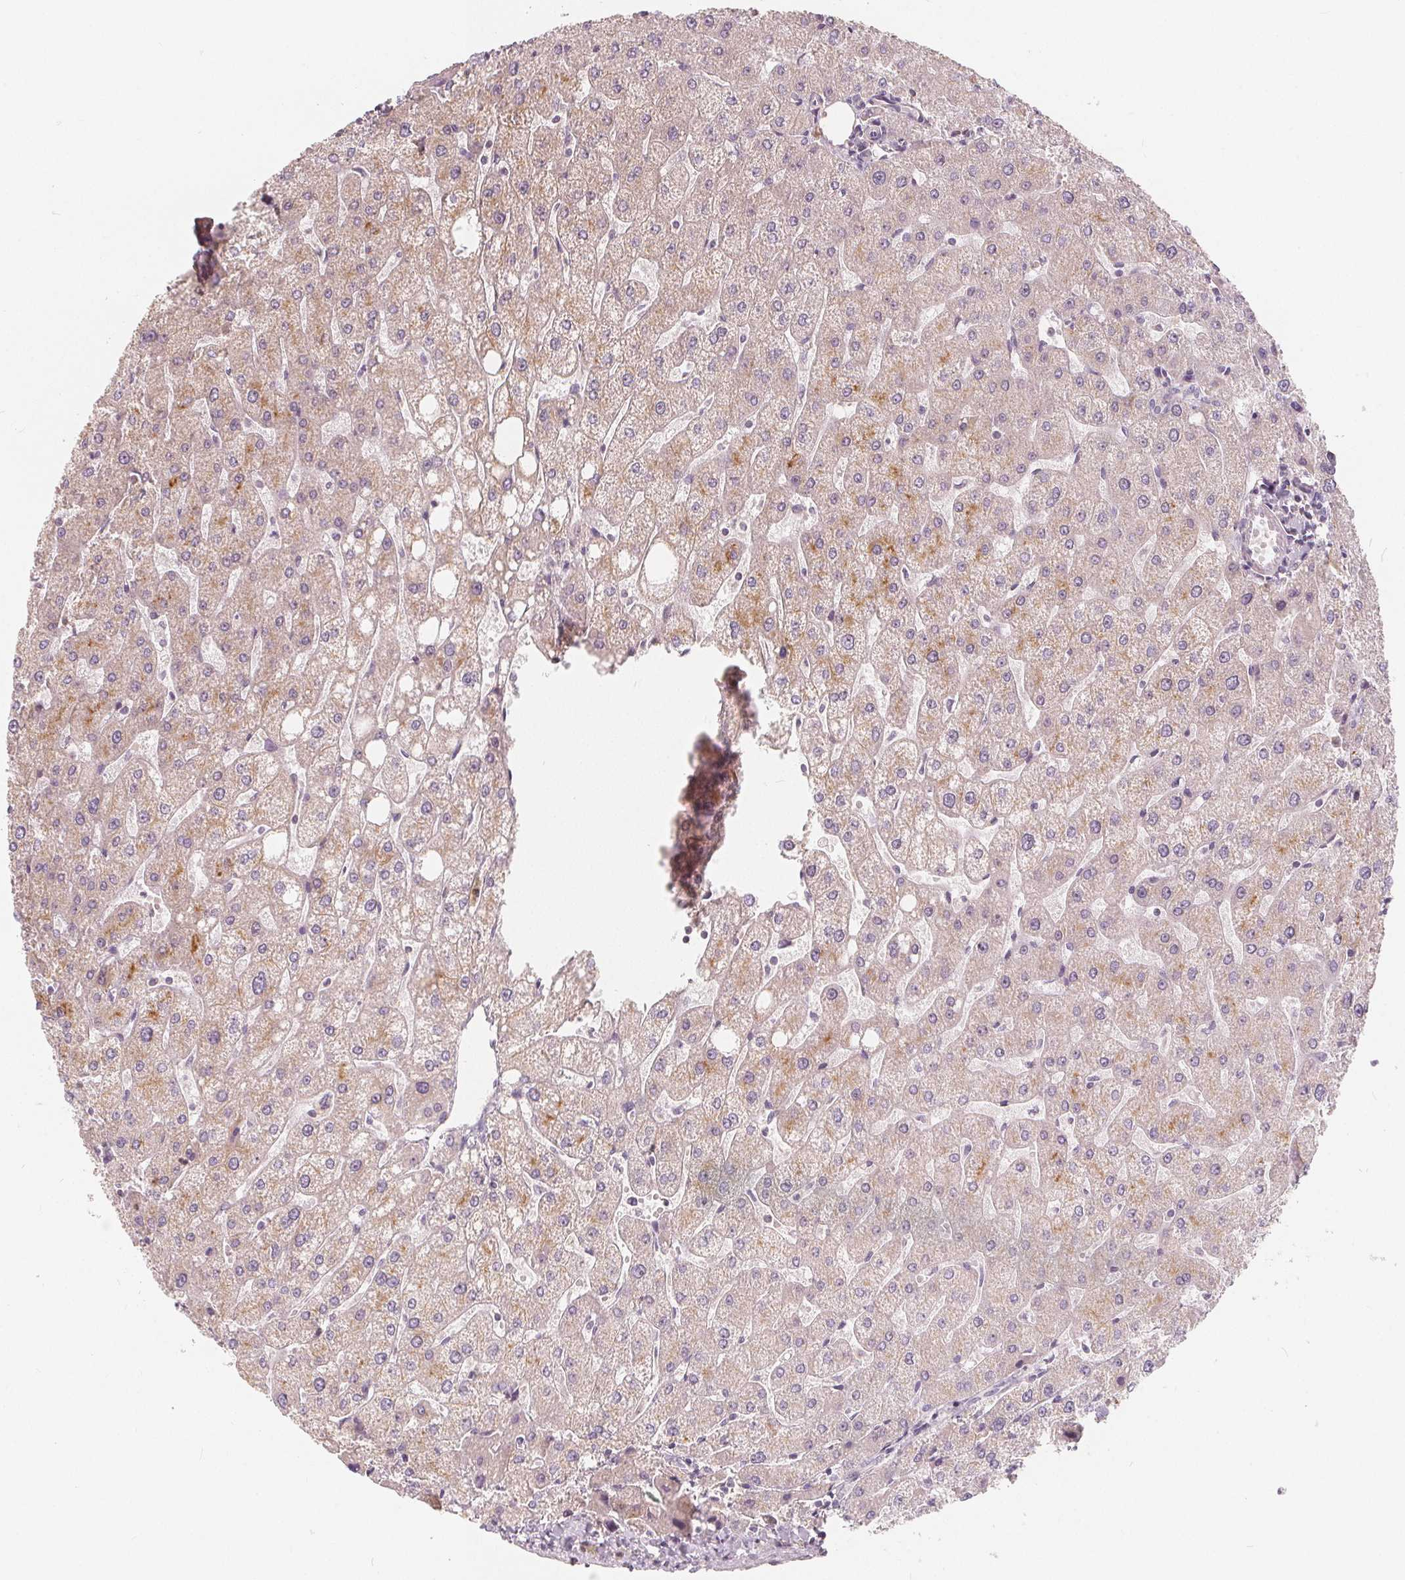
{"staining": {"intensity": "negative", "quantity": "none", "location": "none"}, "tissue": "liver", "cell_type": "Cholangiocytes", "image_type": "normal", "snomed": [{"axis": "morphology", "description": "Normal tissue, NOS"}, {"axis": "topography", "description": "Liver"}], "caption": "This is an immunohistochemistry photomicrograph of benign liver. There is no expression in cholangiocytes.", "gene": "DRC3", "patient": {"sex": "male", "age": 67}}